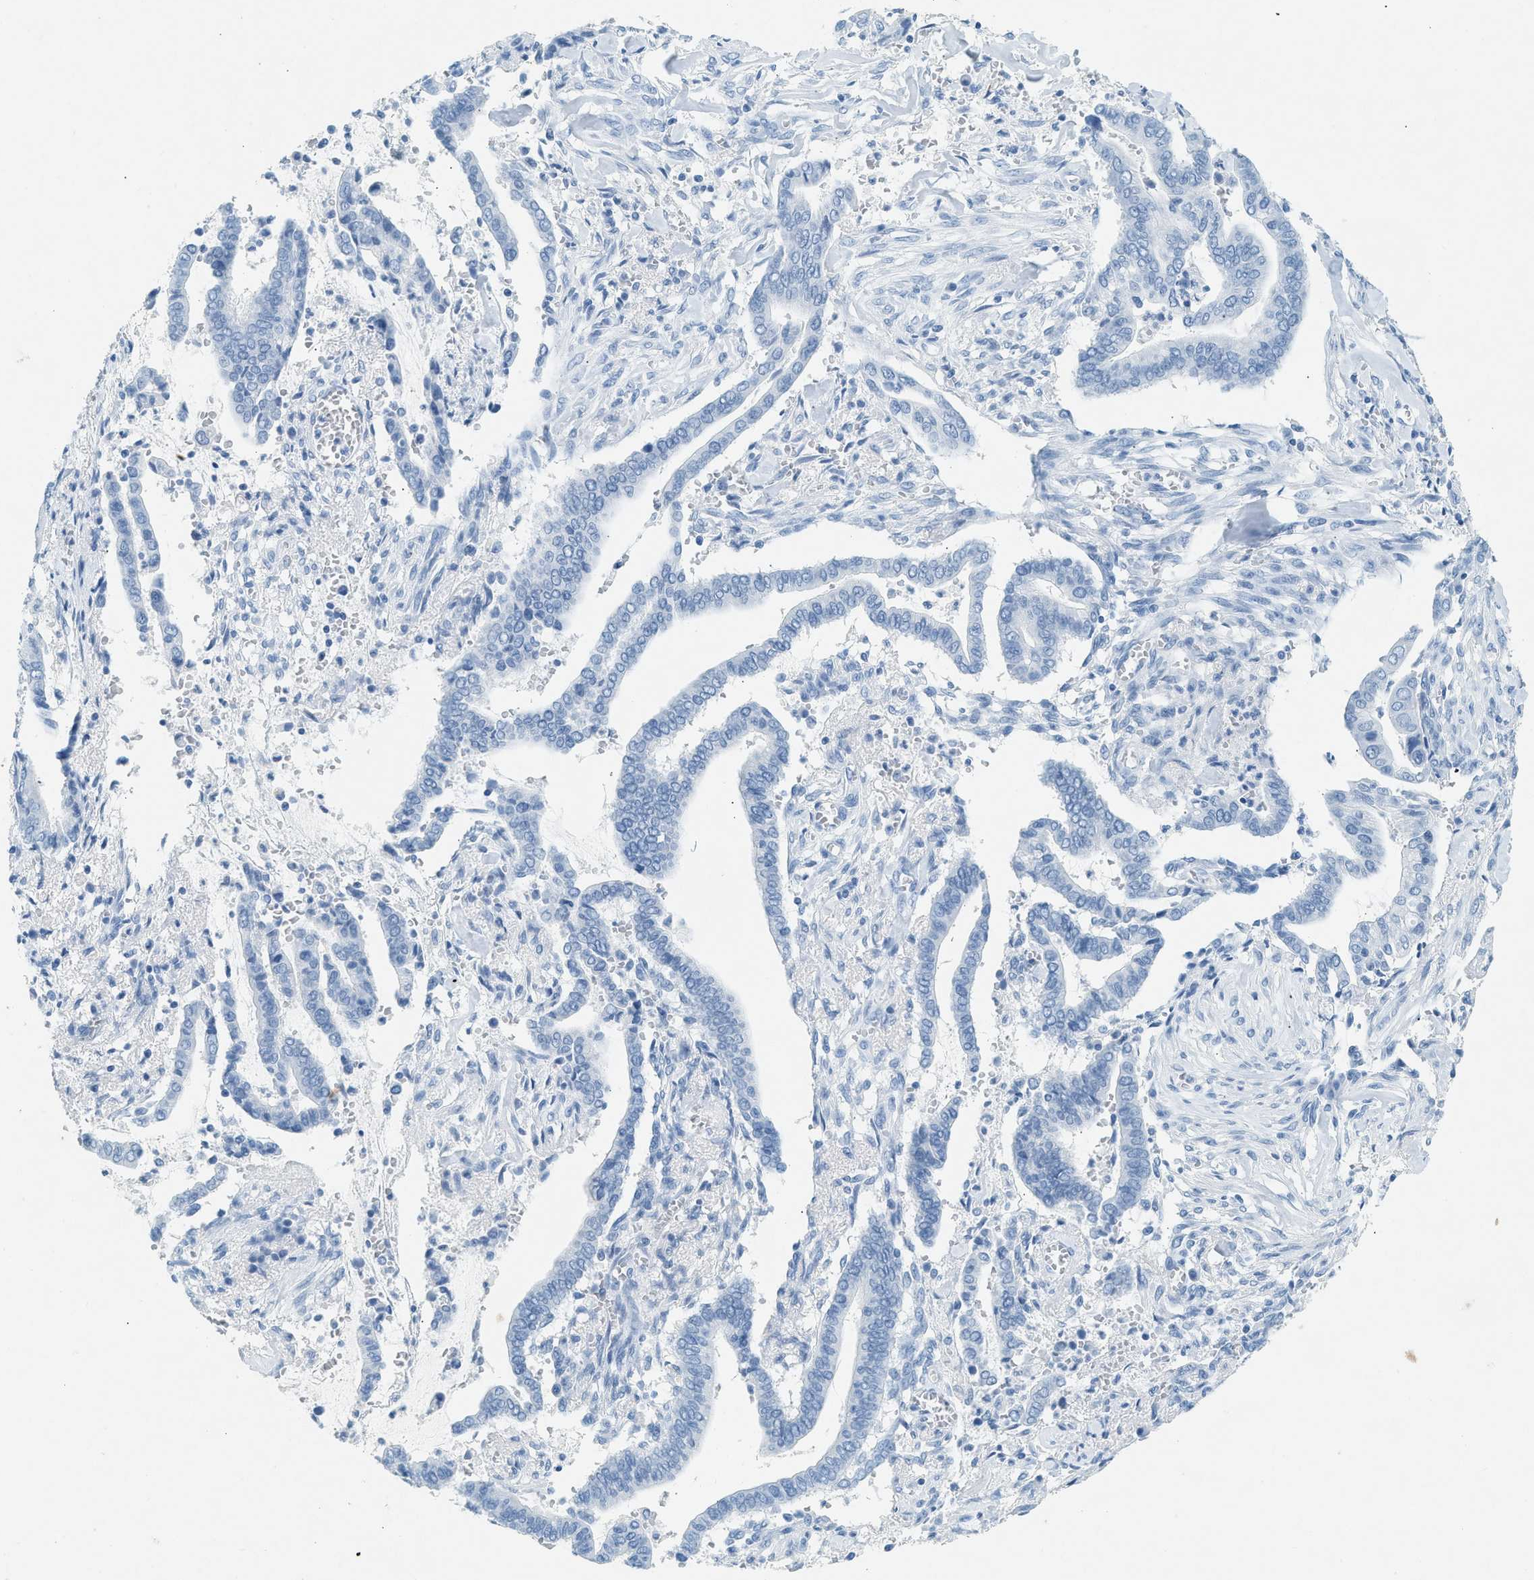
{"staining": {"intensity": "negative", "quantity": "none", "location": "none"}, "tissue": "cervical cancer", "cell_type": "Tumor cells", "image_type": "cancer", "snomed": [{"axis": "morphology", "description": "Adenocarcinoma, NOS"}, {"axis": "topography", "description": "Cervix"}], "caption": "Photomicrograph shows no significant protein expression in tumor cells of adenocarcinoma (cervical).", "gene": "HHATL", "patient": {"sex": "female", "age": 44}}